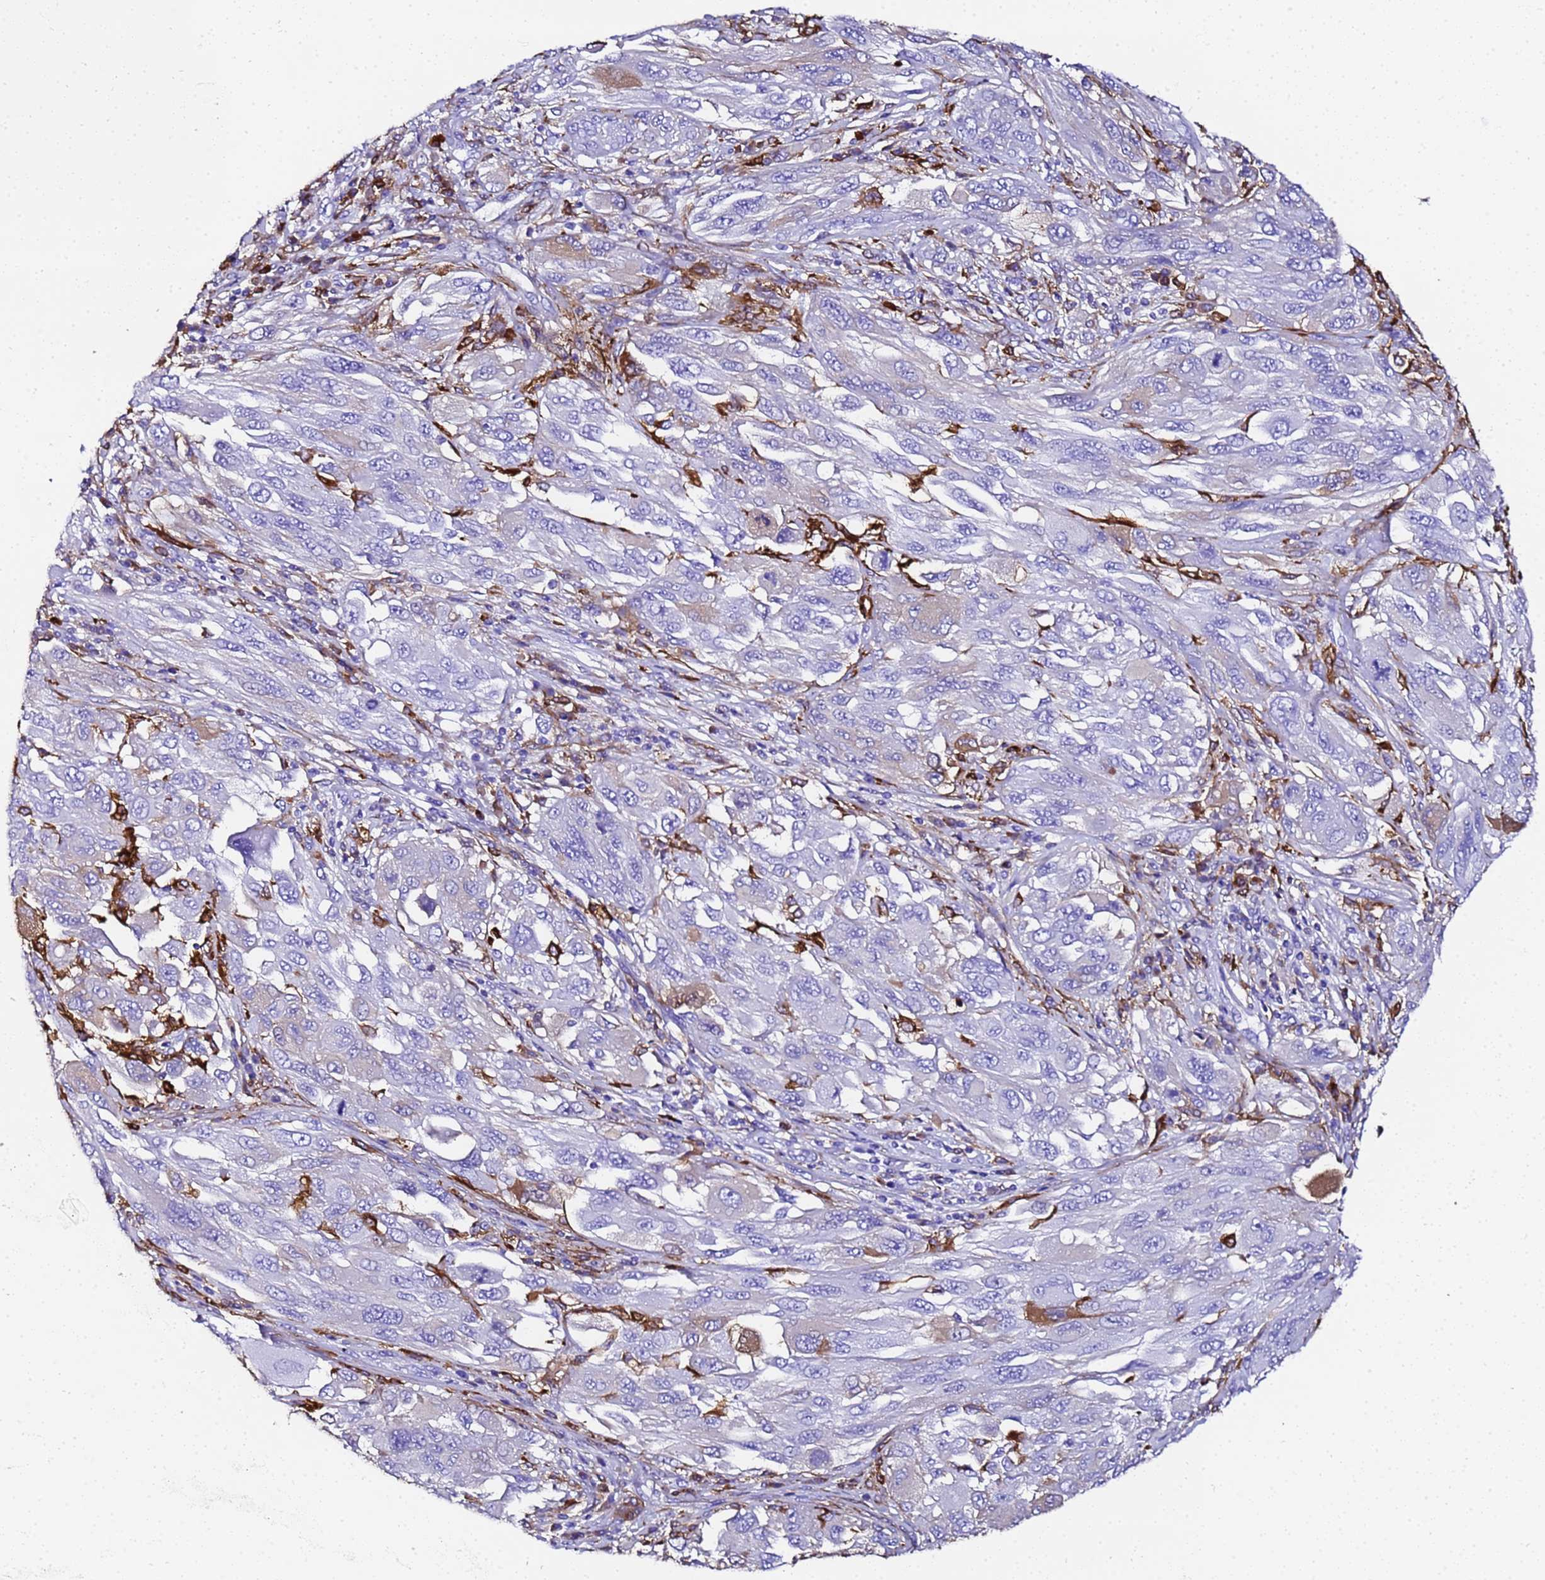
{"staining": {"intensity": "negative", "quantity": "none", "location": "none"}, "tissue": "melanoma", "cell_type": "Tumor cells", "image_type": "cancer", "snomed": [{"axis": "morphology", "description": "Malignant melanoma, NOS"}, {"axis": "topography", "description": "Skin"}], "caption": "DAB immunohistochemical staining of melanoma shows no significant expression in tumor cells.", "gene": "FTL", "patient": {"sex": "female", "age": 91}}